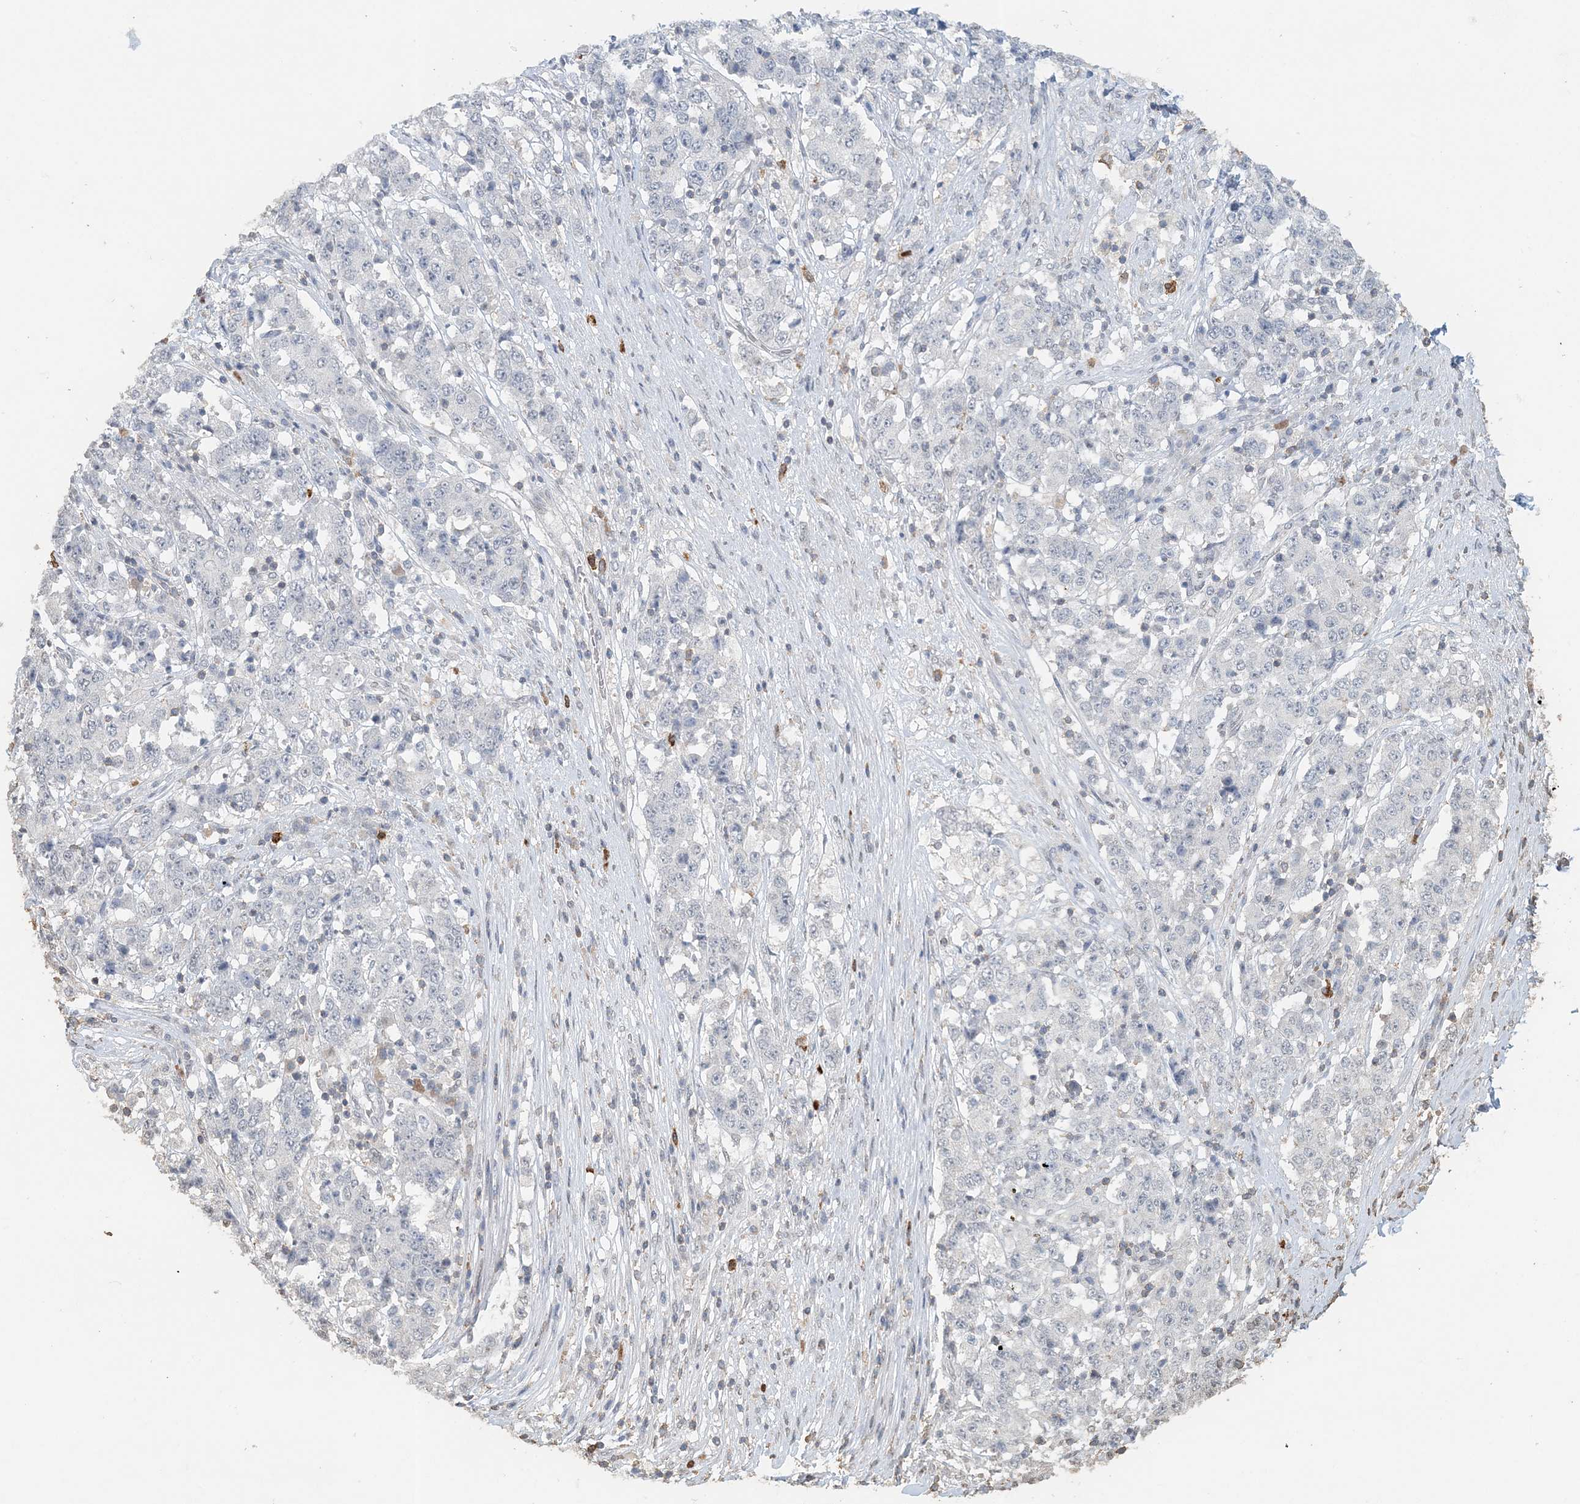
{"staining": {"intensity": "negative", "quantity": "none", "location": "none"}, "tissue": "stomach cancer", "cell_type": "Tumor cells", "image_type": "cancer", "snomed": [{"axis": "morphology", "description": "Adenocarcinoma, NOS"}, {"axis": "topography", "description": "Stomach"}], "caption": "Image shows no significant protein staining in tumor cells of stomach cancer.", "gene": "FAM110A", "patient": {"sex": "male", "age": 59}}